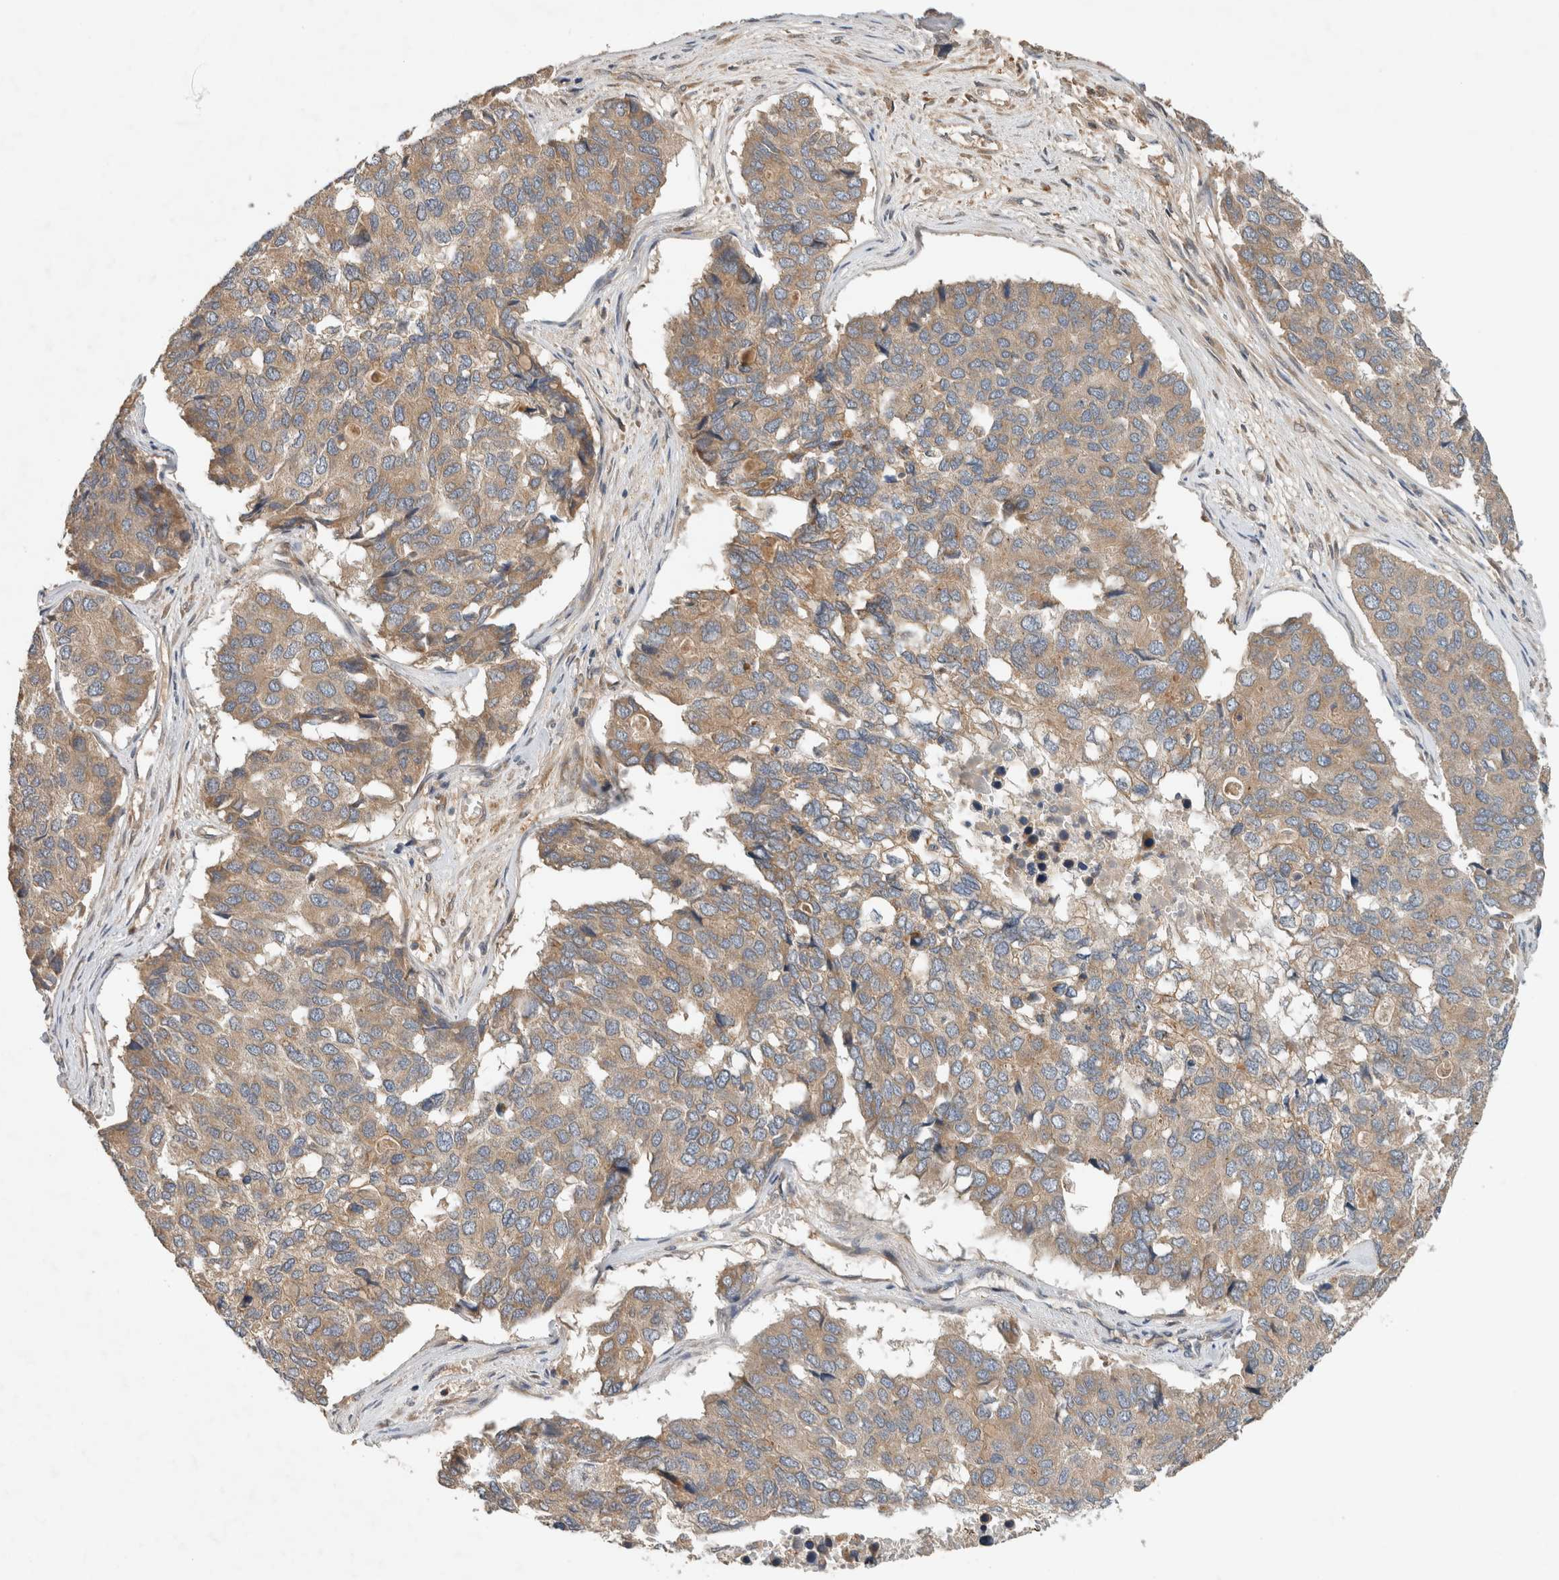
{"staining": {"intensity": "weak", "quantity": ">75%", "location": "cytoplasmic/membranous"}, "tissue": "pancreatic cancer", "cell_type": "Tumor cells", "image_type": "cancer", "snomed": [{"axis": "morphology", "description": "Adenocarcinoma, NOS"}, {"axis": "topography", "description": "Pancreas"}], "caption": "There is low levels of weak cytoplasmic/membranous staining in tumor cells of pancreatic adenocarcinoma, as demonstrated by immunohistochemical staining (brown color).", "gene": "ARMC9", "patient": {"sex": "male", "age": 50}}